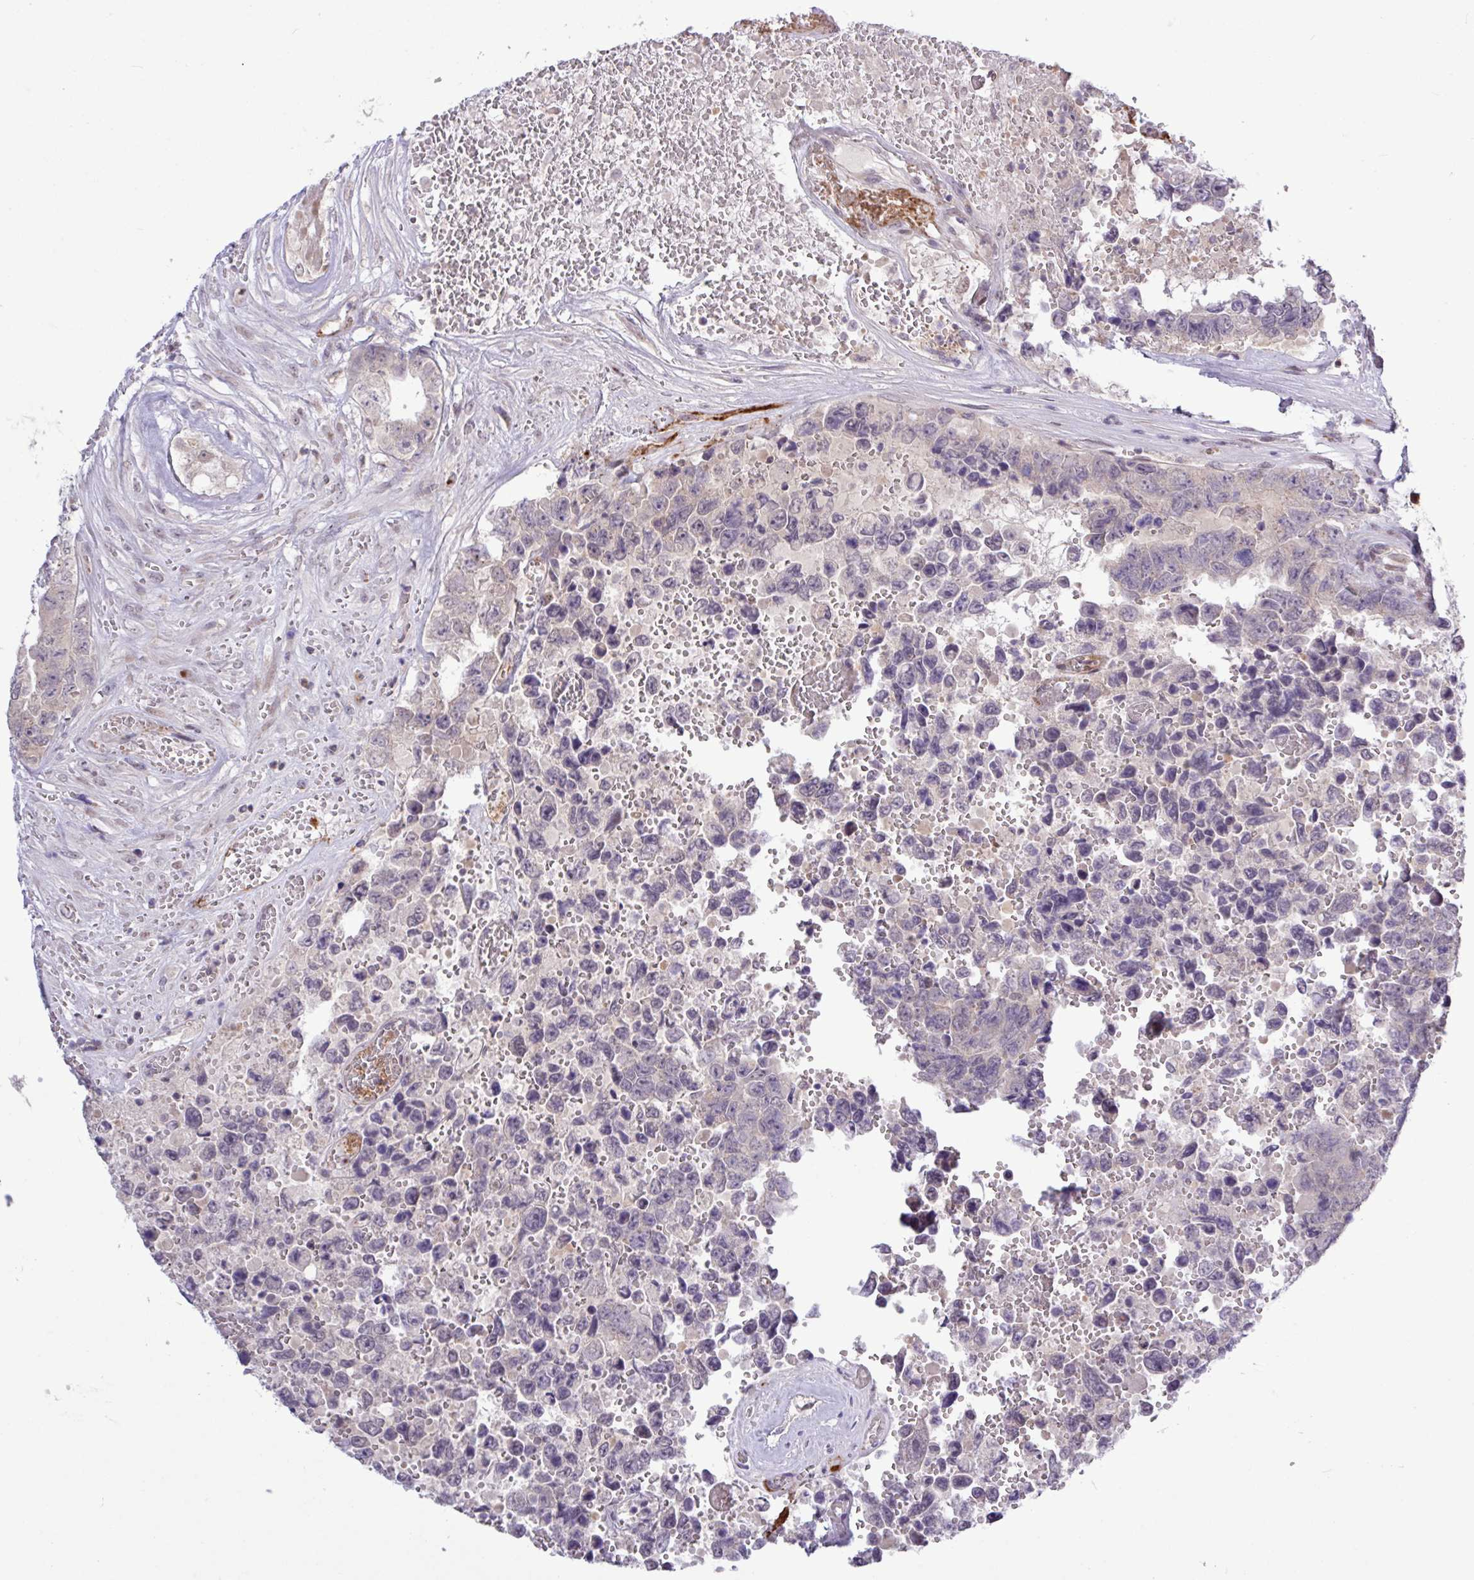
{"staining": {"intensity": "negative", "quantity": "none", "location": "none"}, "tissue": "testis cancer", "cell_type": "Tumor cells", "image_type": "cancer", "snomed": [{"axis": "morphology", "description": "Normal tissue, NOS"}, {"axis": "morphology", "description": "Carcinoma, Embryonal, NOS"}, {"axis": "topography", "description": "Testis"}, {"axis": "topography", "description": "Epididymis"}], "caption": "IHC photomicrograph of human embryonal carcinoma (testis) stained for a protein (brown), which shows no positivity in tumor cells. (DAB (3,3'-diaminobenzidine) IHC, high magnification).", "gene": "RTL3", "patient": {"sex": "male", "age": 25}}